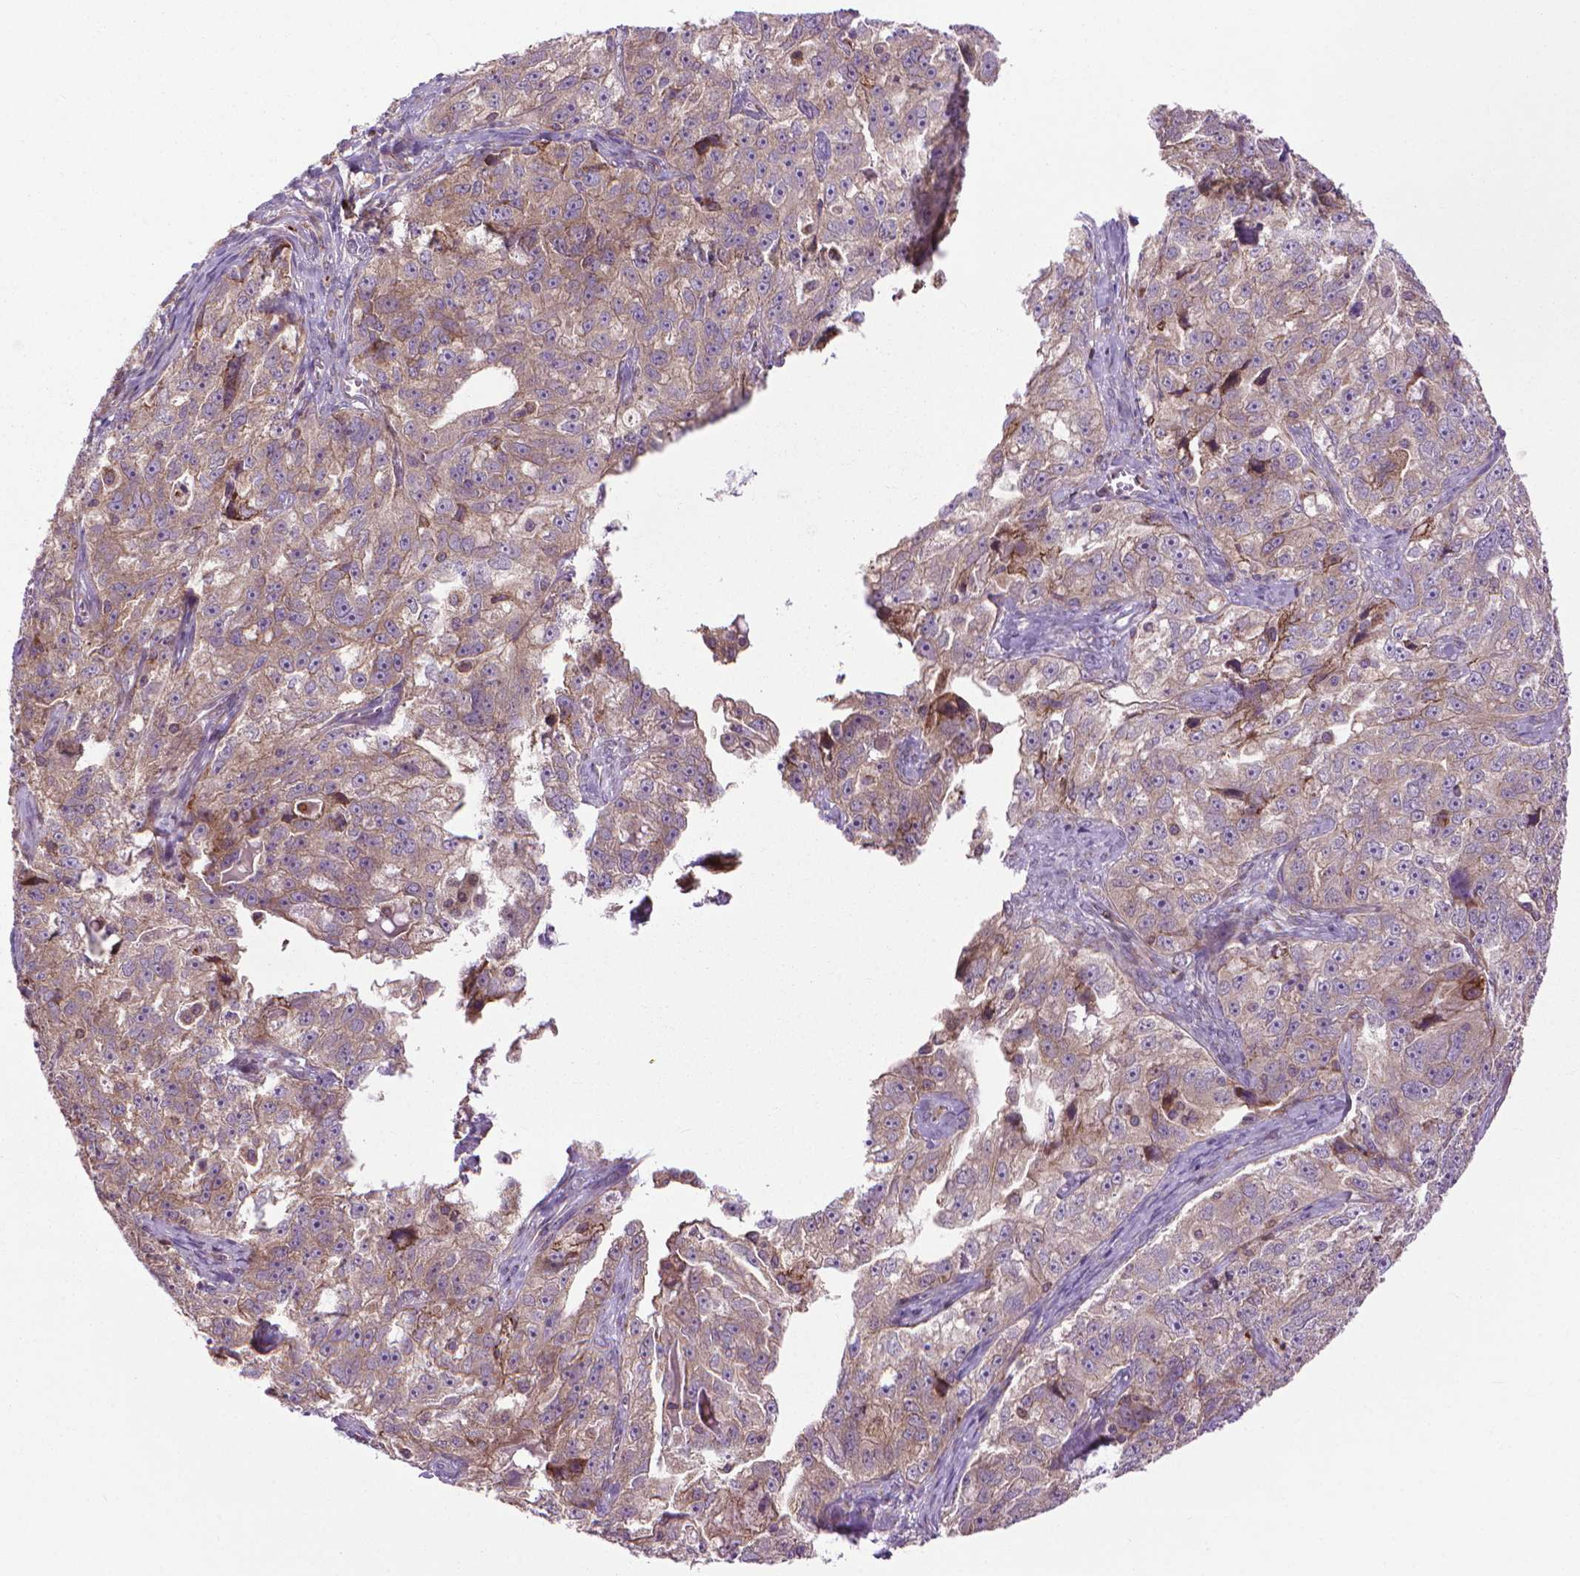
{"staining": {"intensity": "weak", "quantity": "<25%", "location": "cytoplasmic/membranous"}, "tissue": "ovarian cancer", "cell_type": "Tumor cells", "image_type": "cancer", "snomed": [{"axis": "morphology", "description": "Cystadenocarcinoma, serous, NOS"}, {"axis": "topography", "description": "Ovary"}], "caption": "High power microscopy histopathology image of an IHC histopathology image of ovarian cancer, revealing no significant staining in tumor cells. Nuclei are stained in blue.", "gene": "MYH14", "patient": {"sex": "female", "age": 51}}